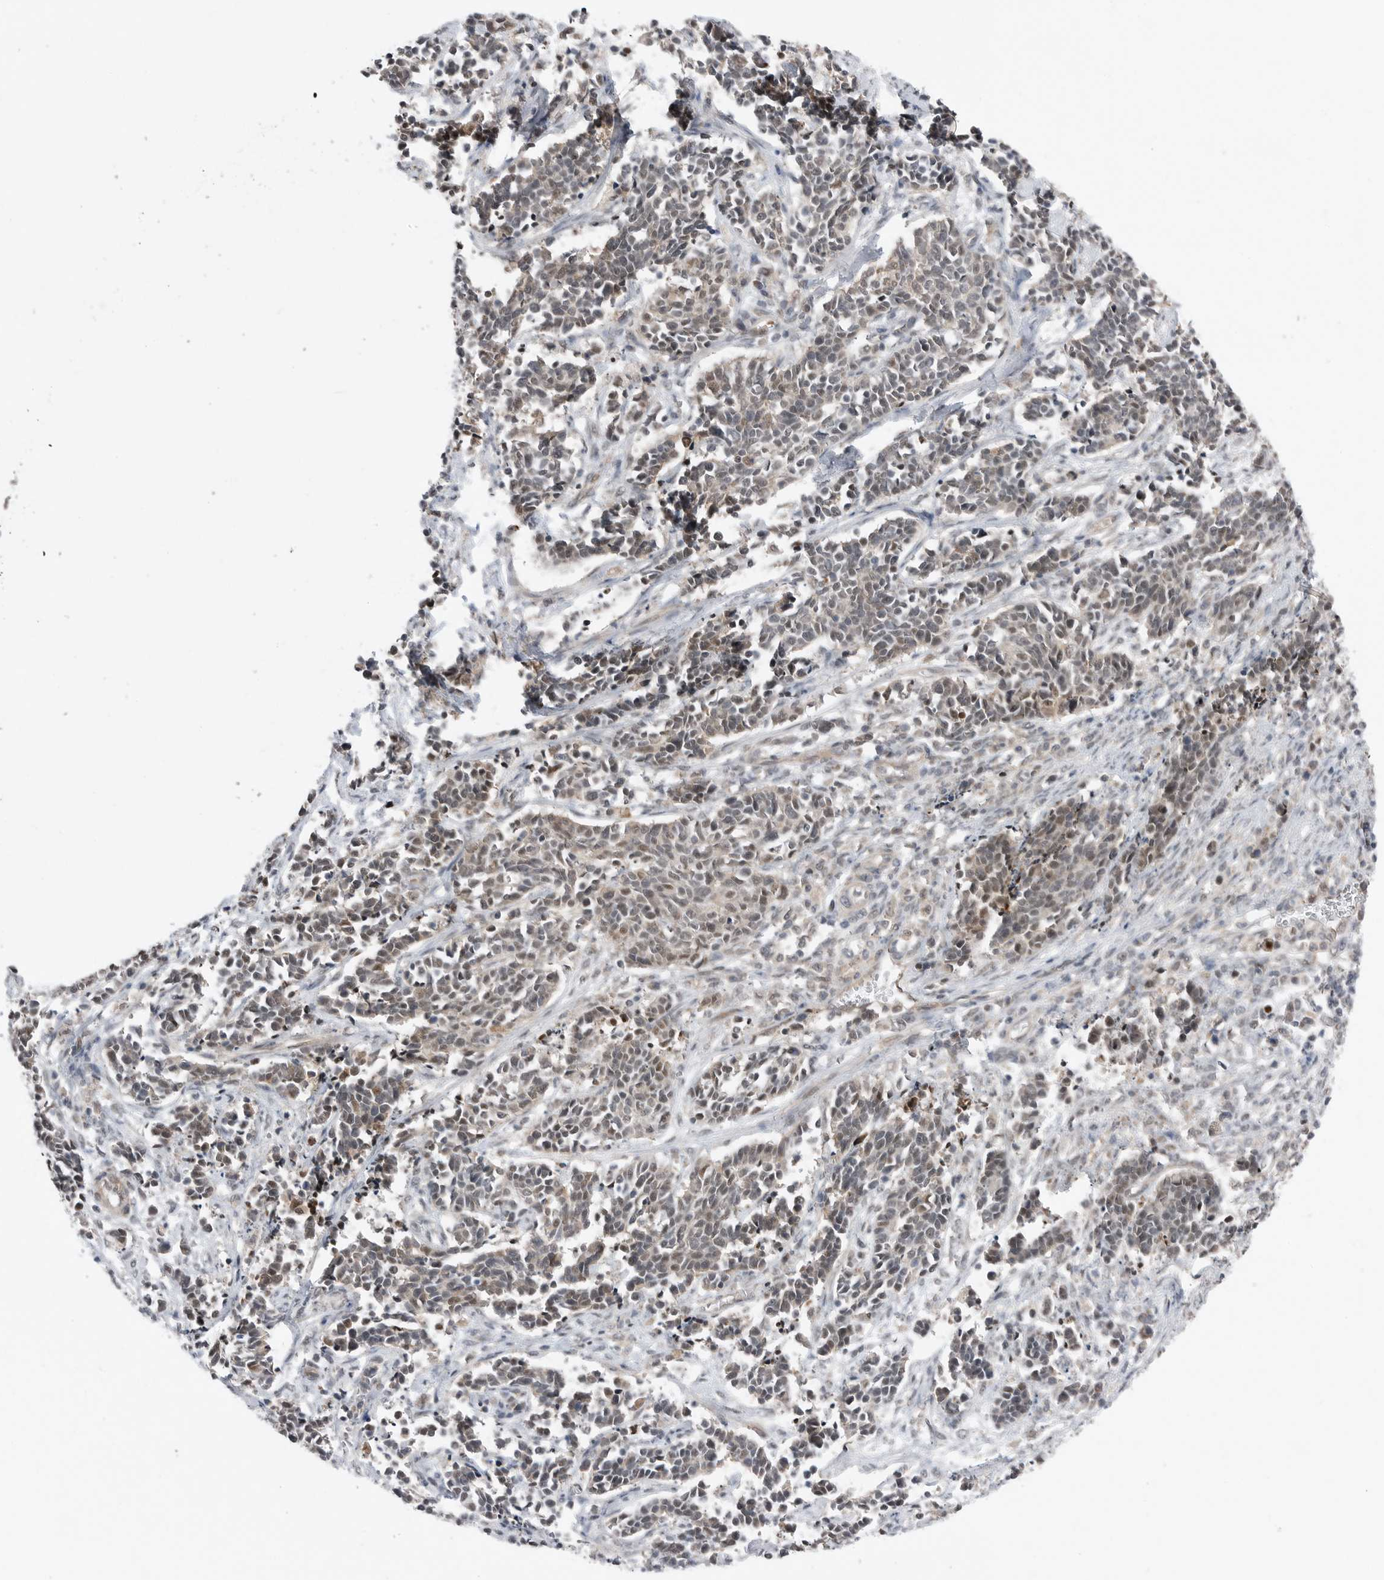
{"staining": {"intensity": "weak", "quantity": "25%-75%", "location": "cytoplasmic/membranous,nuclear"}, "tissue": "cervical cancer", "cell_type": "Tumor cells", "image_type": "cancer", "snomed": [{"axis": "morphology", "description": "Normal tissue, NOS"}, {"axis": "morphology", "description": "Squamous cell carcinoma, NOS"}, {"axis": "topography", "description": "Cervix"}], "caption": "Protein expression by immunohistochemistry (IHC) reveals weak cytoplasmic/membranous and nuclear staining in about 25%-75% of tumor cells in squamous cell carcinoma (cervical). (brown staining indicates protein expression, while blue staining denotes nuclei).", "gene": "NTAQ1", "patient": {"sex": "female", "age": 35}}